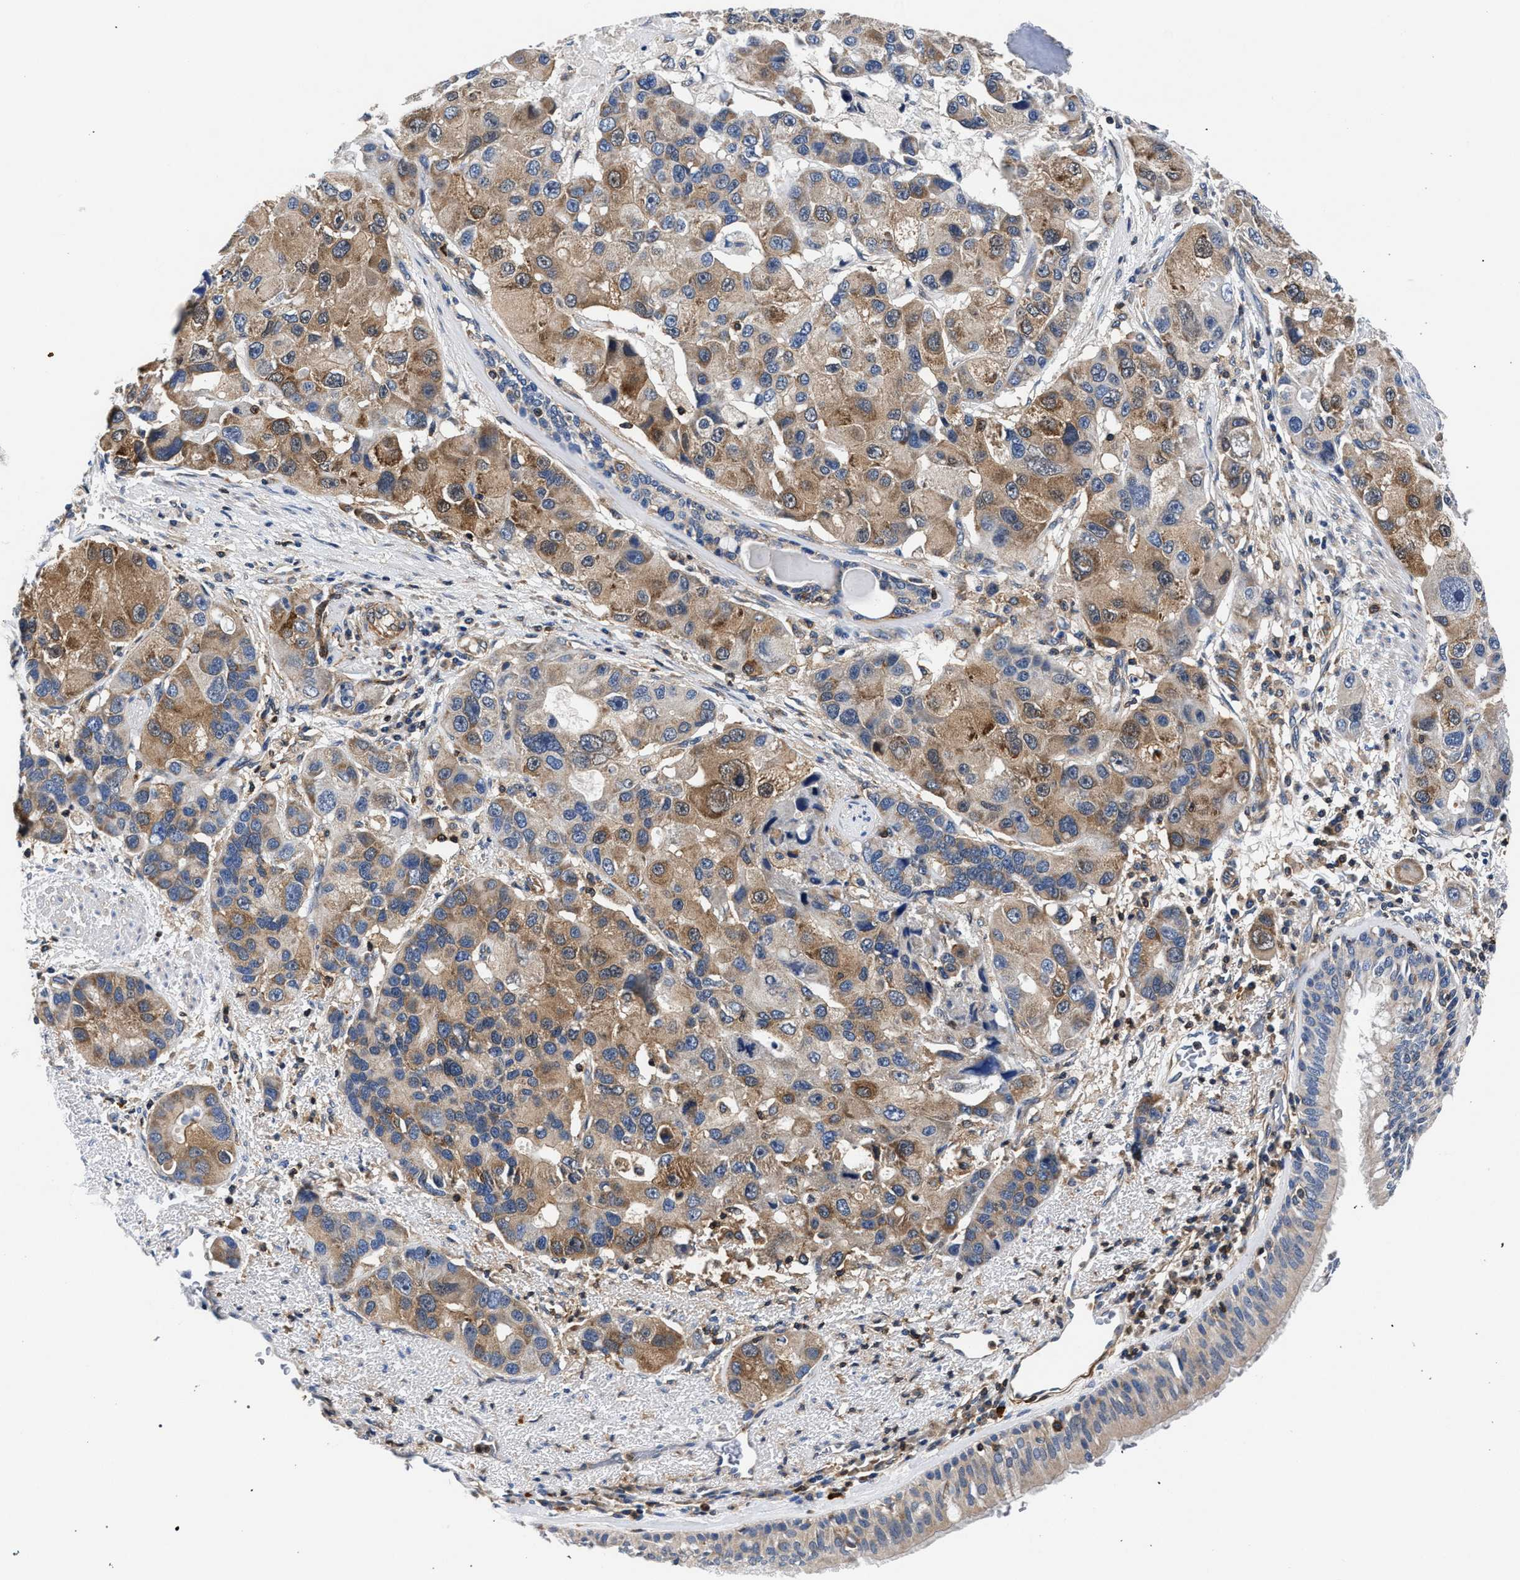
{"staining": {"intensity": "negative", "quantity": "none", "location": "none"}, "tissue": "bronchus", "cell_type": "Respiratory epithelial cells", "image_type": "normal", "snomed": [{"axis": "morphology", "description": "Normal tissue, NOS"}, {"axis": "morphology", "description": "Adenocarcinoma, NOS"}, {"axis": "morphology", "description": "Adenocarcinoma, metastatic, NOS"}, {"axis": "topography", "description": "Lymph node"}, {"axis": "topography", "description": "Bronchus"}, {"axis": "topography", "description": "Lung"}], "caption": "A histopathology image of bronchus stained for a protein reveals no brown staining in respiratory epithelial cells. (DAB (3,3'-diaminobenzidine) IHC visualized using brightfield microscopy, high magnification).", "gene": "LASP1", "patient": {"sex": "female", "age": 54}}